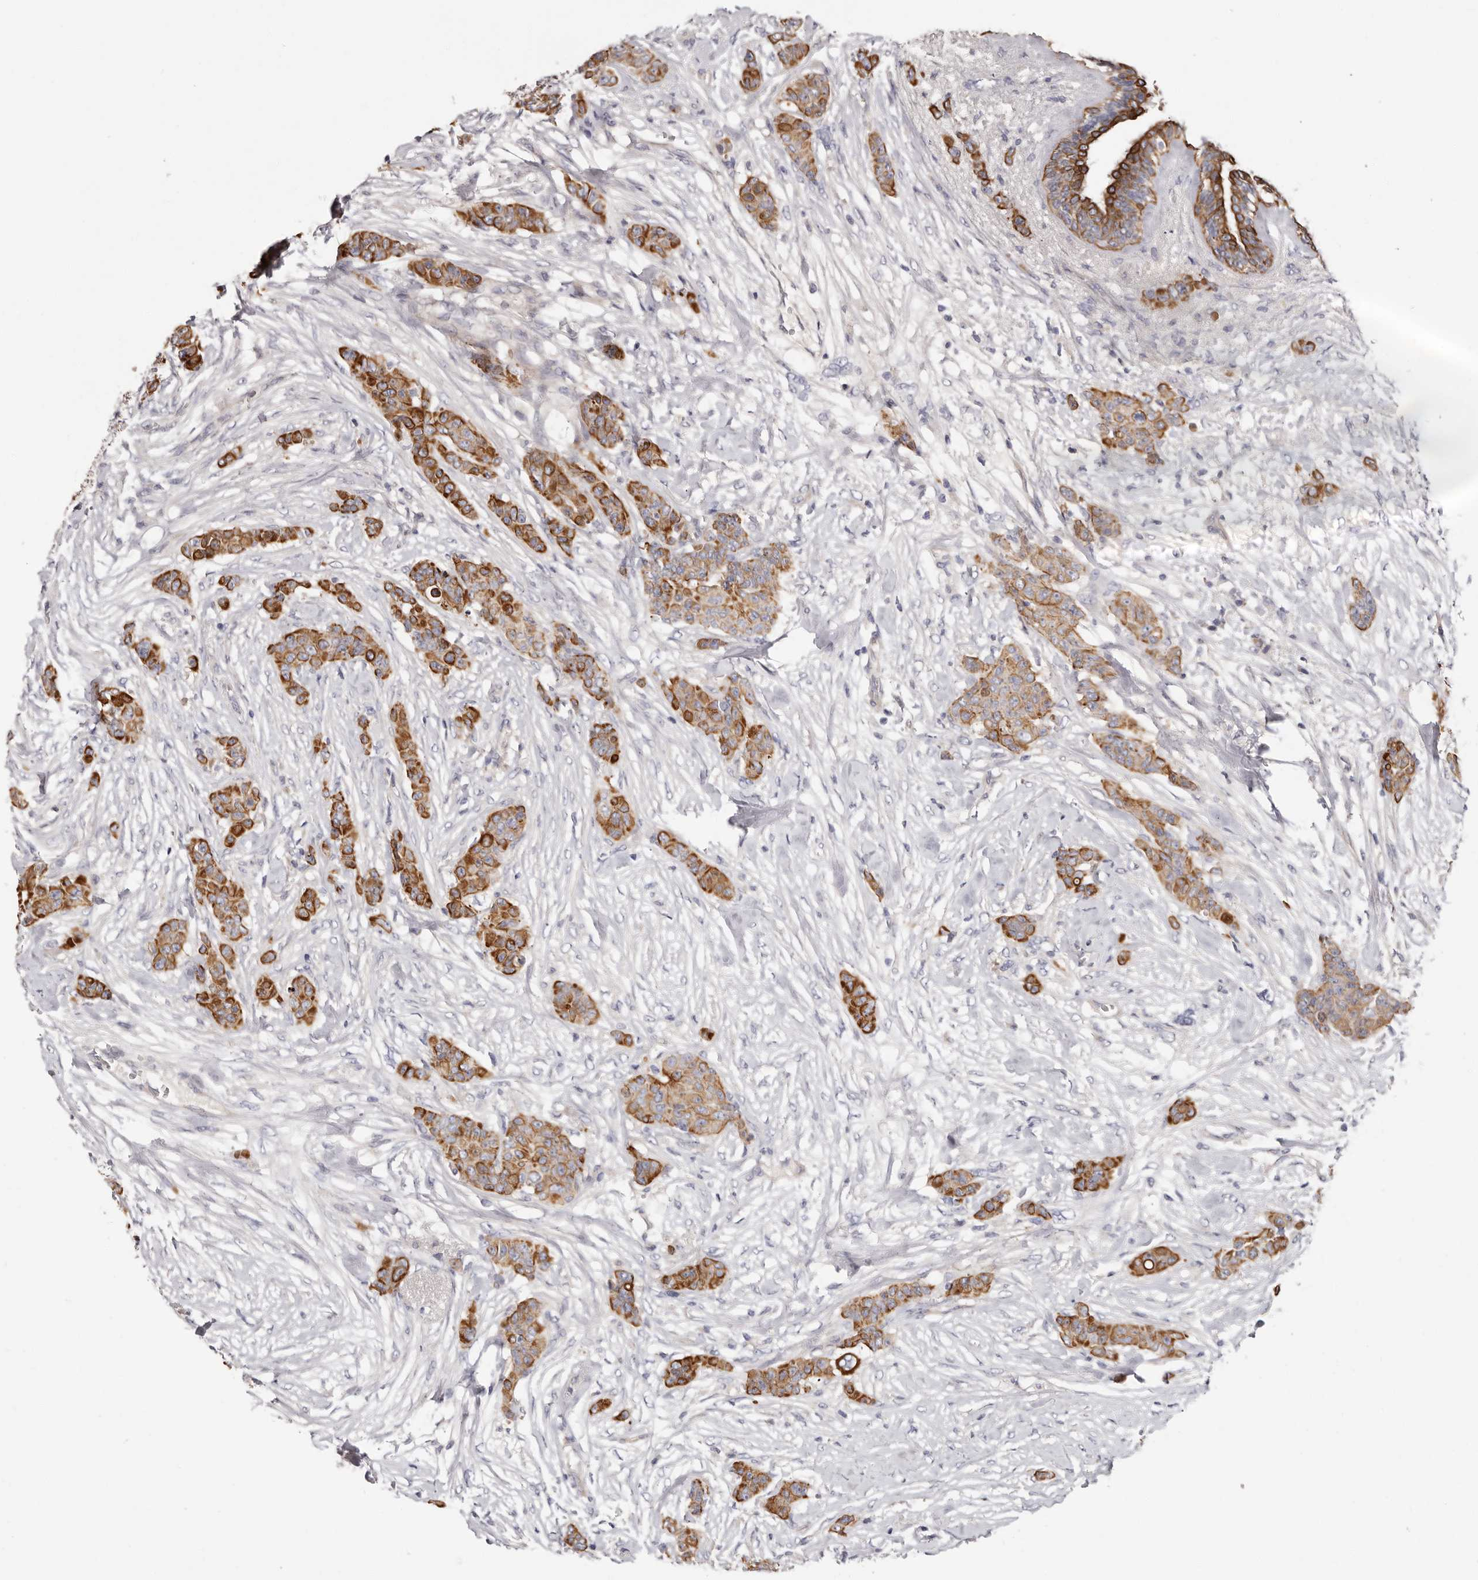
{"staining": {"intensity": "moderate", "quantity": ">75%", "location": "cytoplasmic/membranous"}, "tissue": "breast cancer", "cell_type": "Tumor cells", "image_type": "cancer", "snomed": [{"axis": "morphology", "description": "Duct carcinoma"}, {"axis": "topography", "description": "Breast"}], "caption": "About >75% of tumor cells in breast invasive ductal carcinoma reveal moderate cytoplasmic/membranous protein expression as visualized by brown immunohistochemical staining.", "gene": "STK16", "patient": {"sex": "female", "age": 40}}